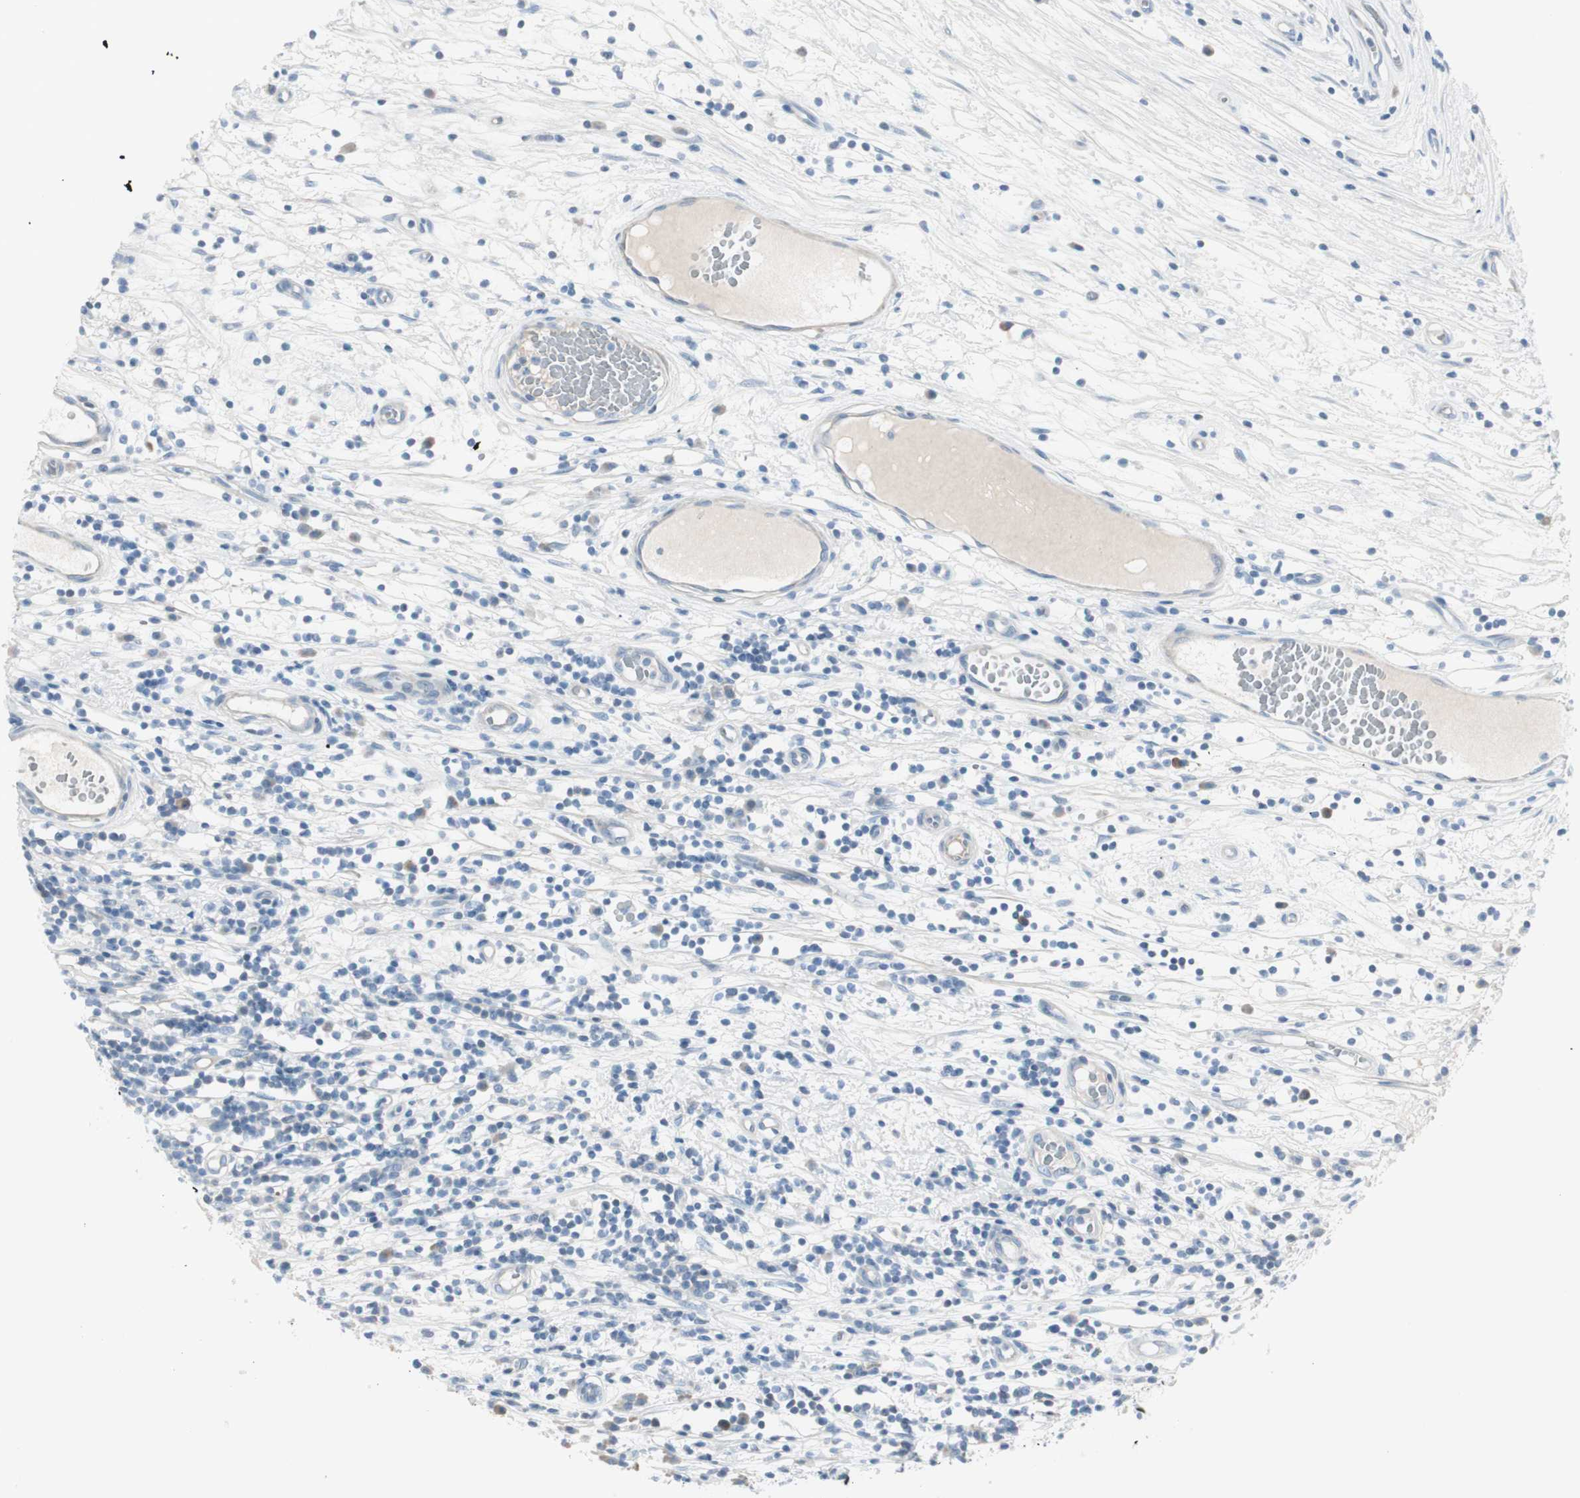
{"staining": {"intensity": "negative", "quantity": "none", "location": "none"}, "tissue": "testis cancer", "cell_type": "Tumor cells", "image_type": "cancer", "snomed": [{"axis": "morphology", "description": "Seminoma, NOS"}, {"axis": "topography", "description": "Testis"}], "caption": "There is no significant staining in tumor cells of testis seminoma.", "gene": "CDHR5", "patient": {"sex": "male", "age": 65}}